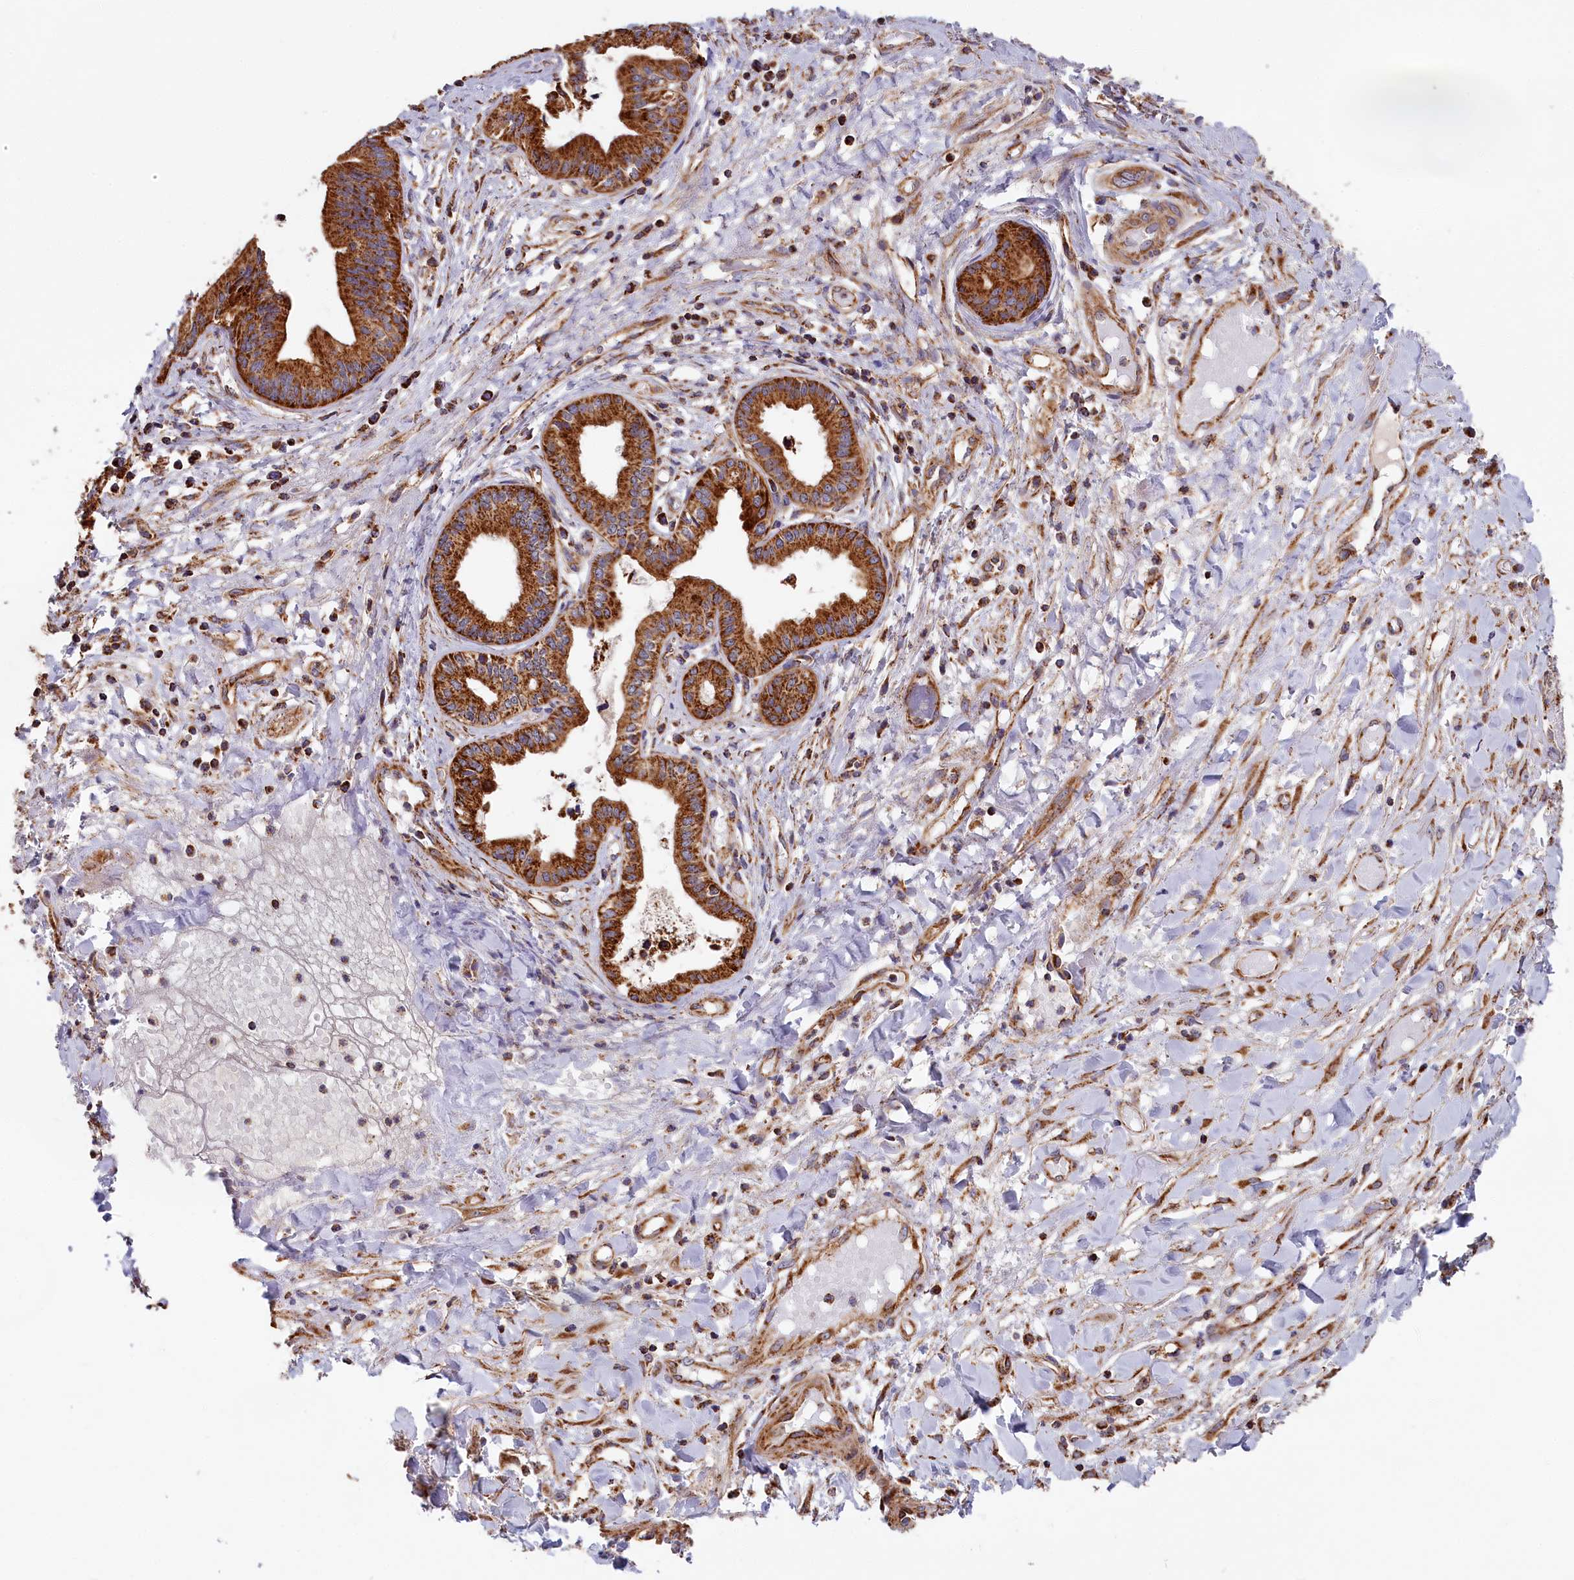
{"staining": {"intensity": "strong", "quantity": ">75%", "location": "cytoplasmic/membranous"}, "tissue": "pancreatic cancer", "cell_type": "Tumor cells", "image_type": "cancer", "snomed": [{"axis": "morphology", "description": "Adenocarcinoma, NOS"}, {"axis": "topography", "description": "Pancreas"}], "caption": "The immunohistochemical stain highlights strong cytoplasmic/membranous staining in tumor cells of pancreatic adenocarcinoma tissue.", "gene": "MACROD1", "patient": {"sex": "female", "age": 50}}